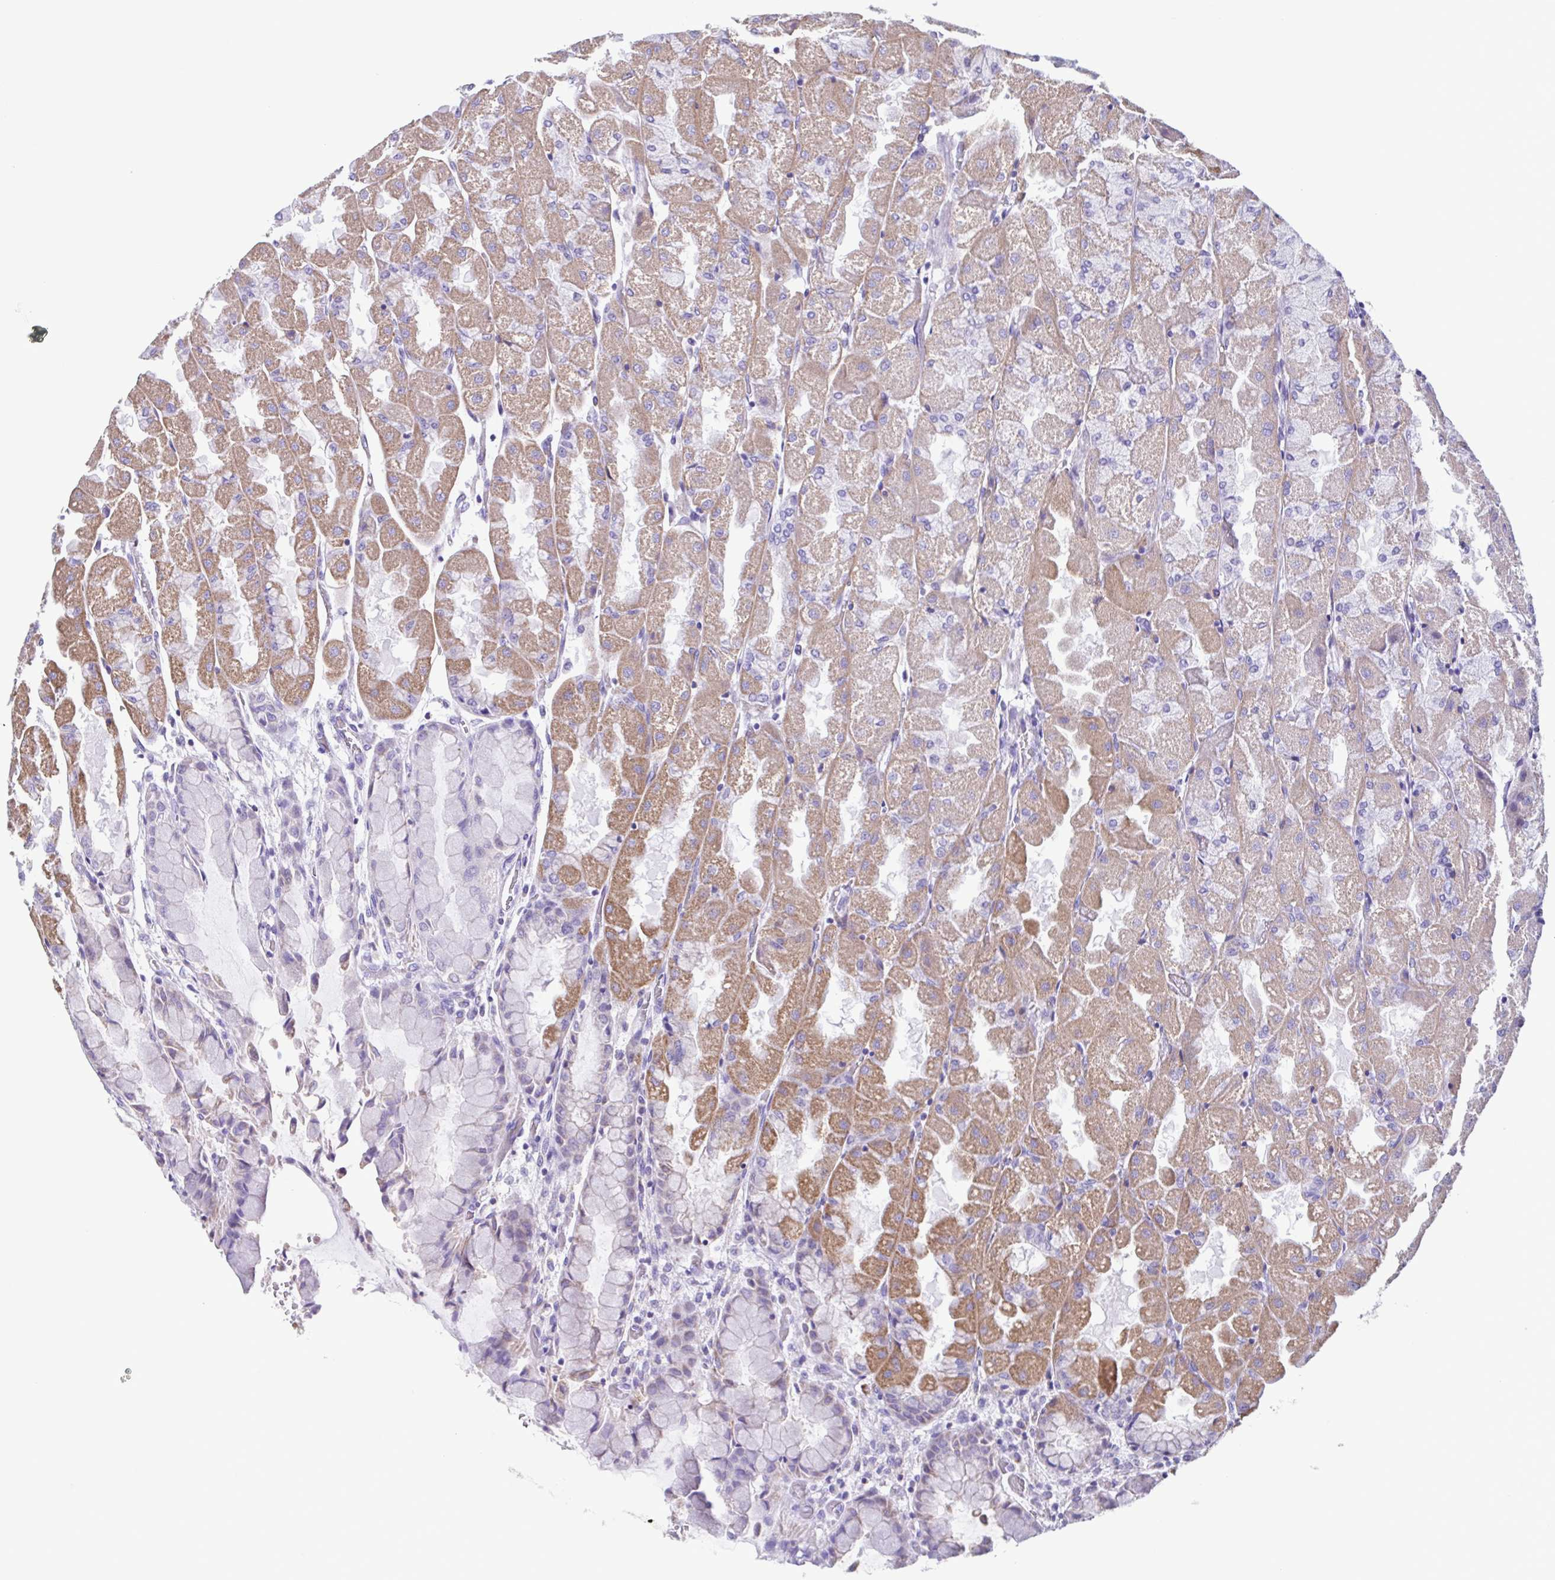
{"staining": {"intensity": "moderate", "quantity": "25%-75%", "location": "cytoplasmic/membranous"}, "tissue": "stomach", "cell_type": "Glandular cells", "image_type": "normal", "snomed": [{"axis": "morphology", "description": "Normal tissue, NOS"}, {"axis": "topography", "description": "Stomach"}], "caption": "An immunohistochemistry (IHC) image of unremarkable tissue is shown. Protein staining in brown shows moderate cytoplasmic/membranous positivity in stomach within glandular cells. (Brightfield microscopy of DAB IHC at high magnification).", "gene": "ACTRT3", "patient": {"sex": "female", "age": 61}}